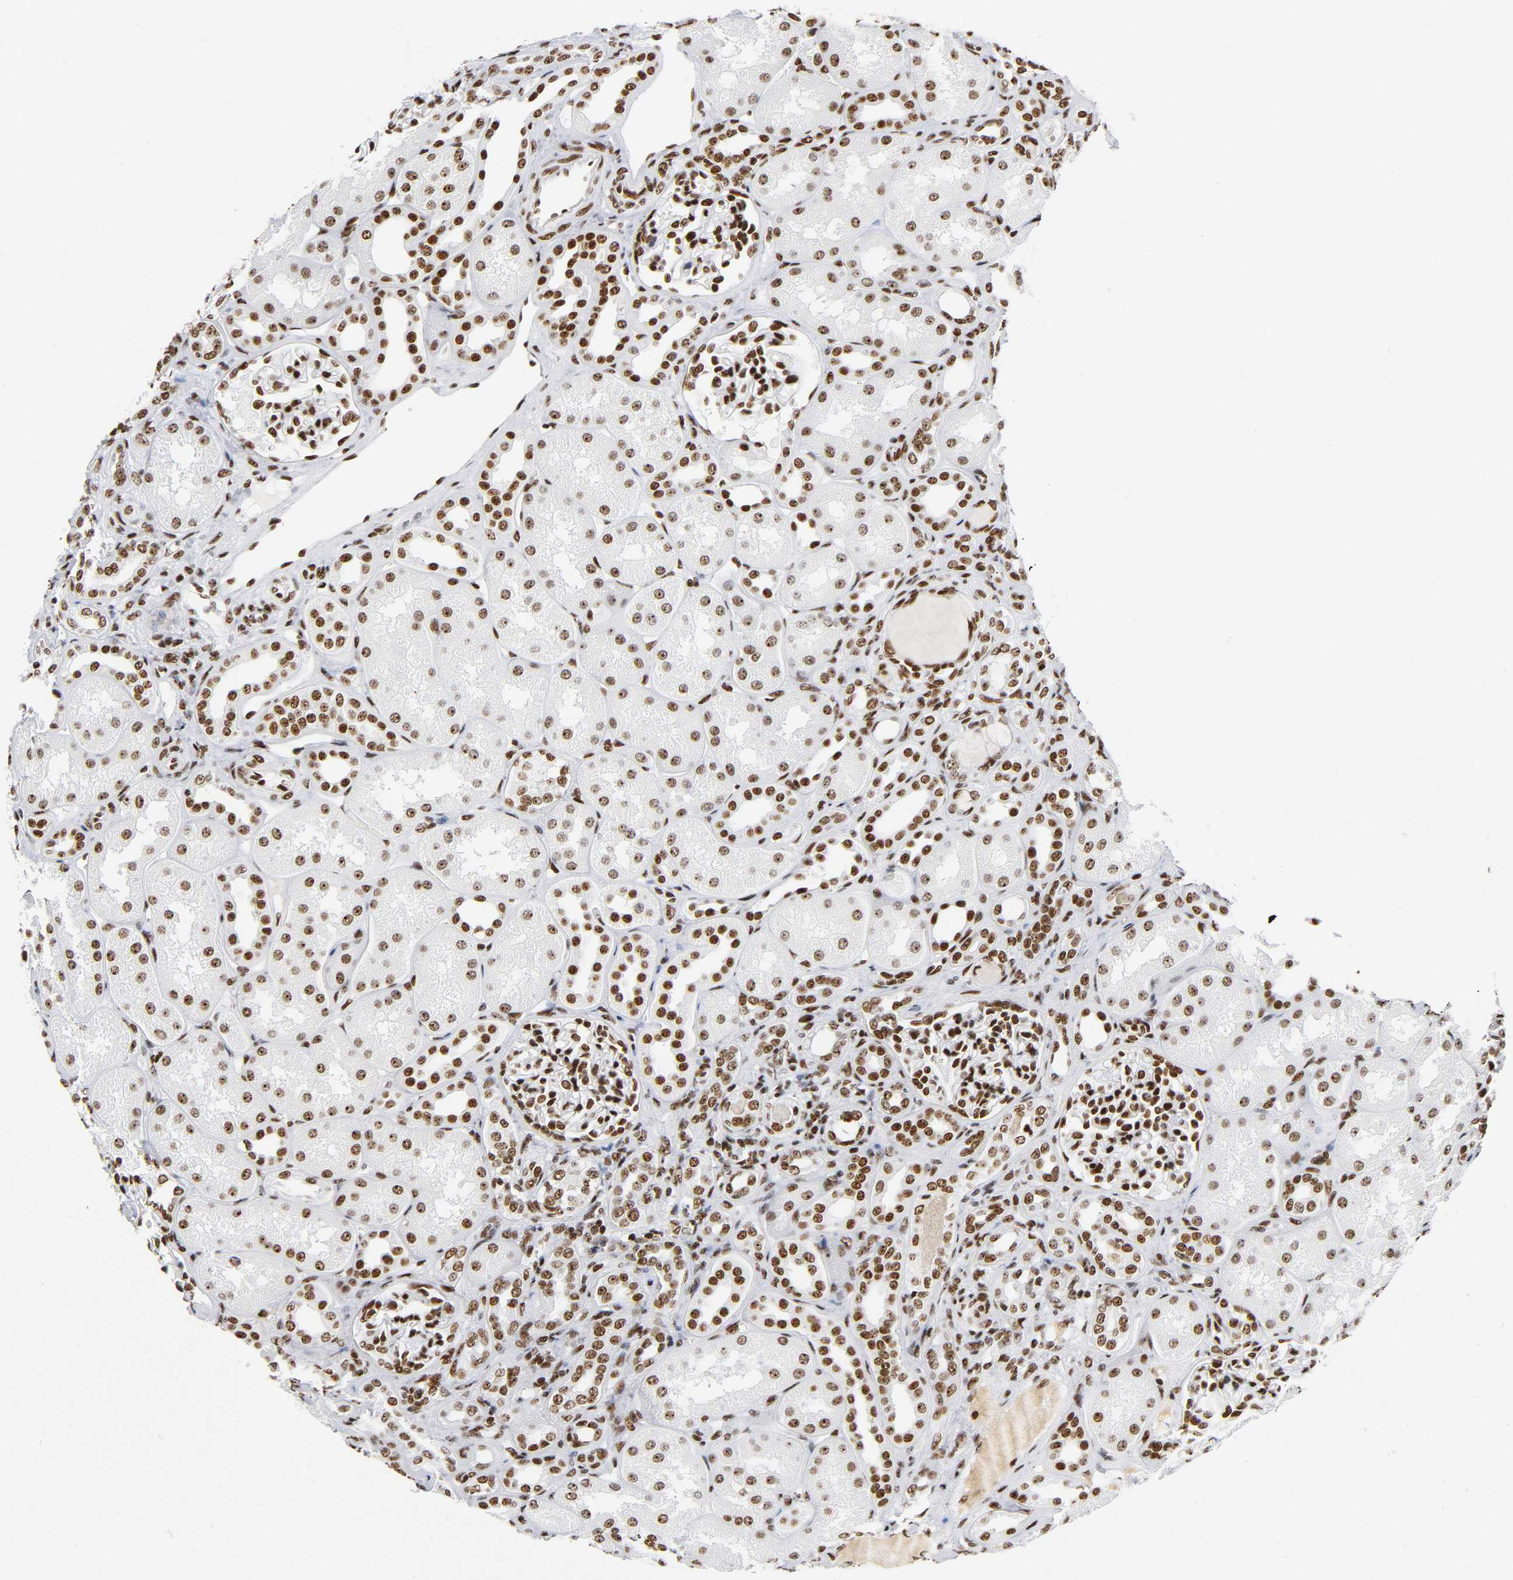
{"staining": {"intensity": "strong", "quantity": ">75%", "location": "nuclear"}, "tissue": "kidney", "cell_type": "Cells in glomeruli", "image_type": "normal", "snomed": [{"axis": "morphology", "description": "Normal tissue, NOS"}, {"axis": "topography", "description": "Kidney"}], "caption": "Immunohistochemistry (IHC) photomicrograph of normal kidney stained for a protein (brown), which reveals high levels of strong nuclear positivity in approximately >75% of cells in glomeruli.", "gene": "UBTF", "patient": {"sex": "male", "age": 7}}